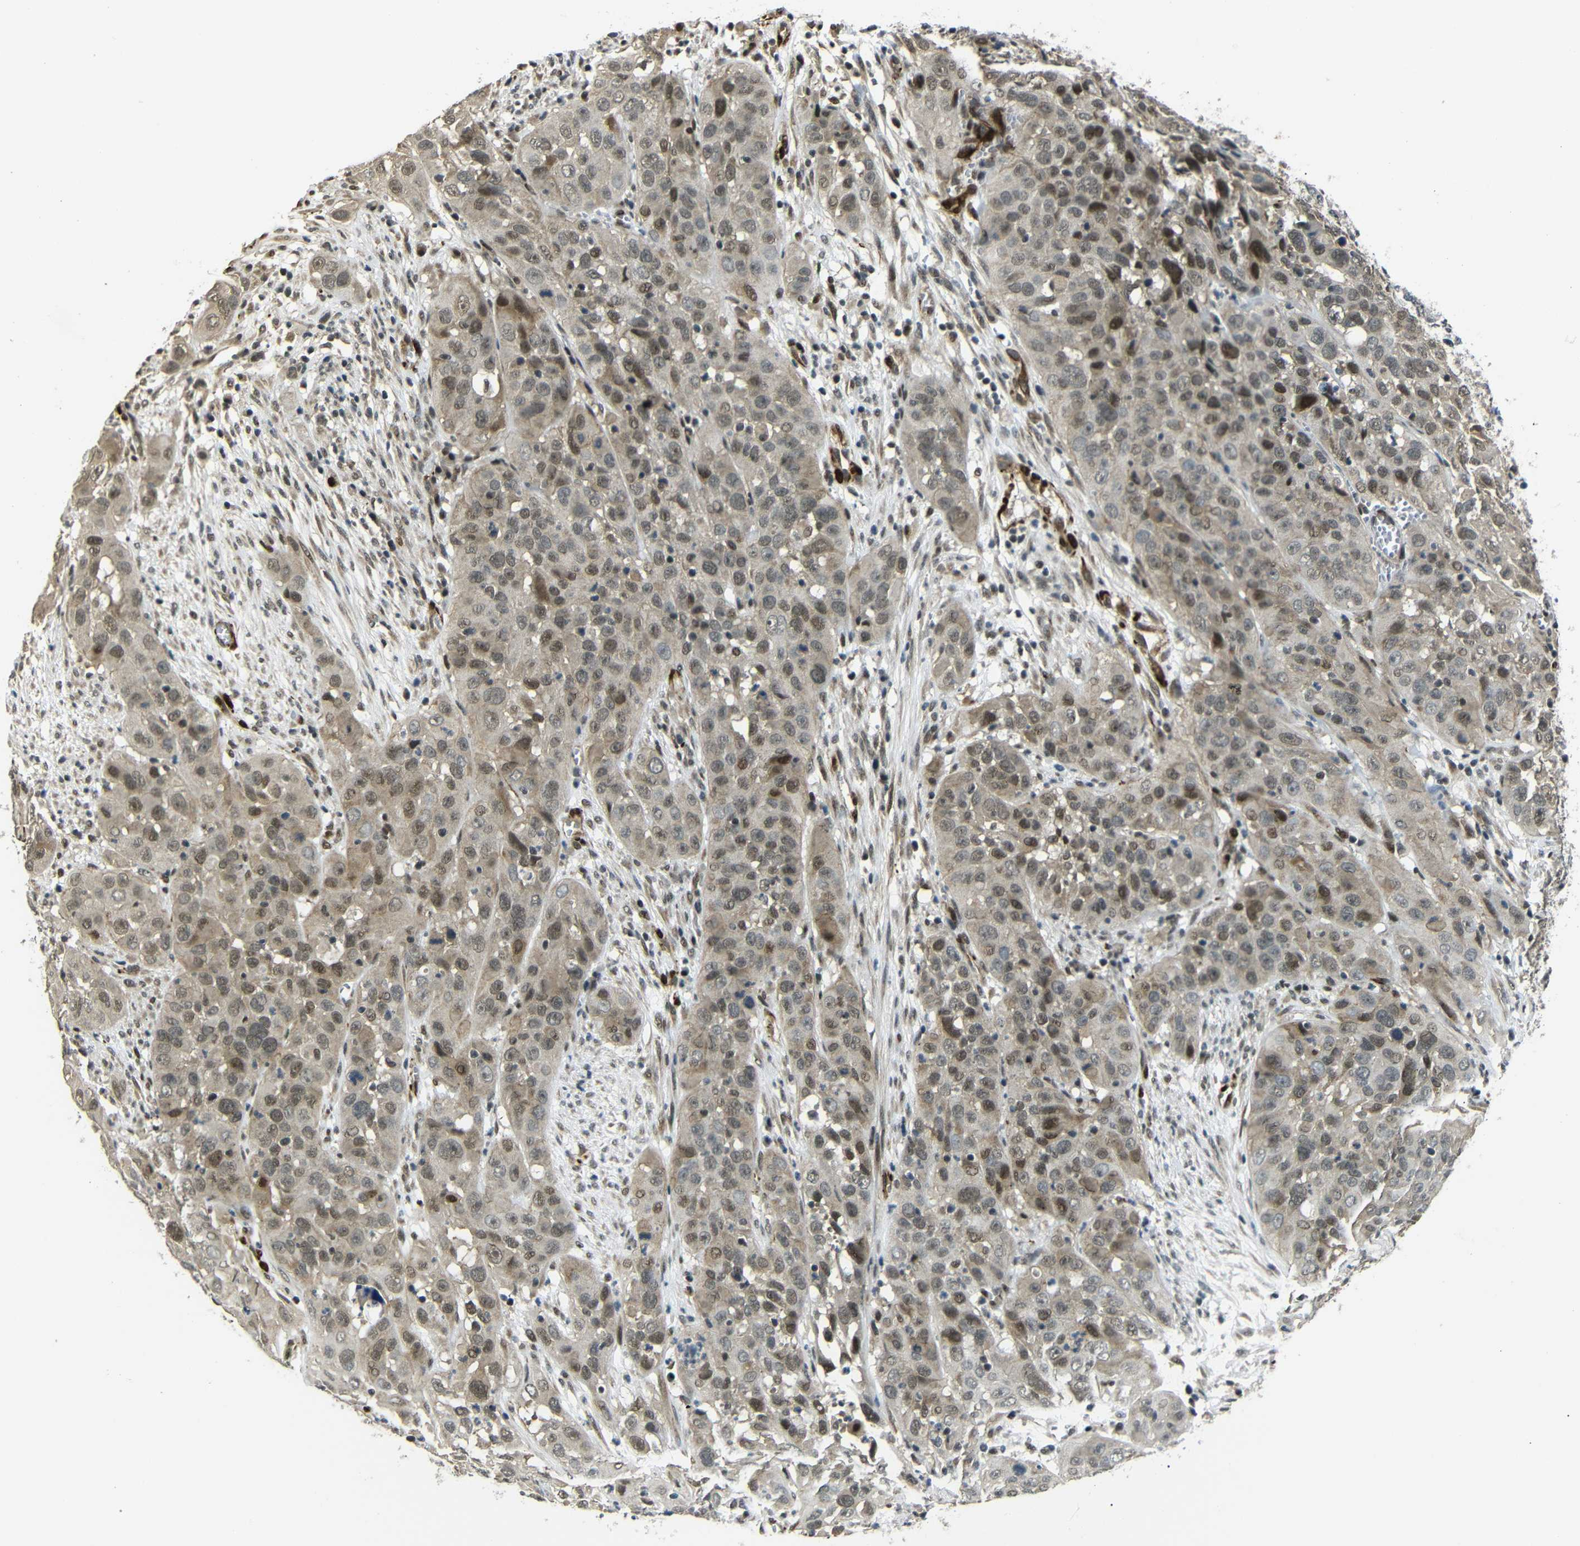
{"staining": {"intensity": "moderate", "quantity": ">75%", "location": "cytoplasmic/membranous,nuclear"}, "tissue": "cervical cancer", "cell_type": "Tumor cells", "image_type": "cancer", "snomed": [{"axis": "morphology", "description": "Squamous cell carcinoma, NOS"}, {"axis": "topography", "description": "Cervix"}], "caption": "The image exhibits immunohistochemical staining of cervical cancer. There is moderate cytoplasmic/membranous and nuclear staining is appreciated in about >75% of tumor cells.", "gene": "TBX2", "patient": {"sex": "female", "age": 32}}